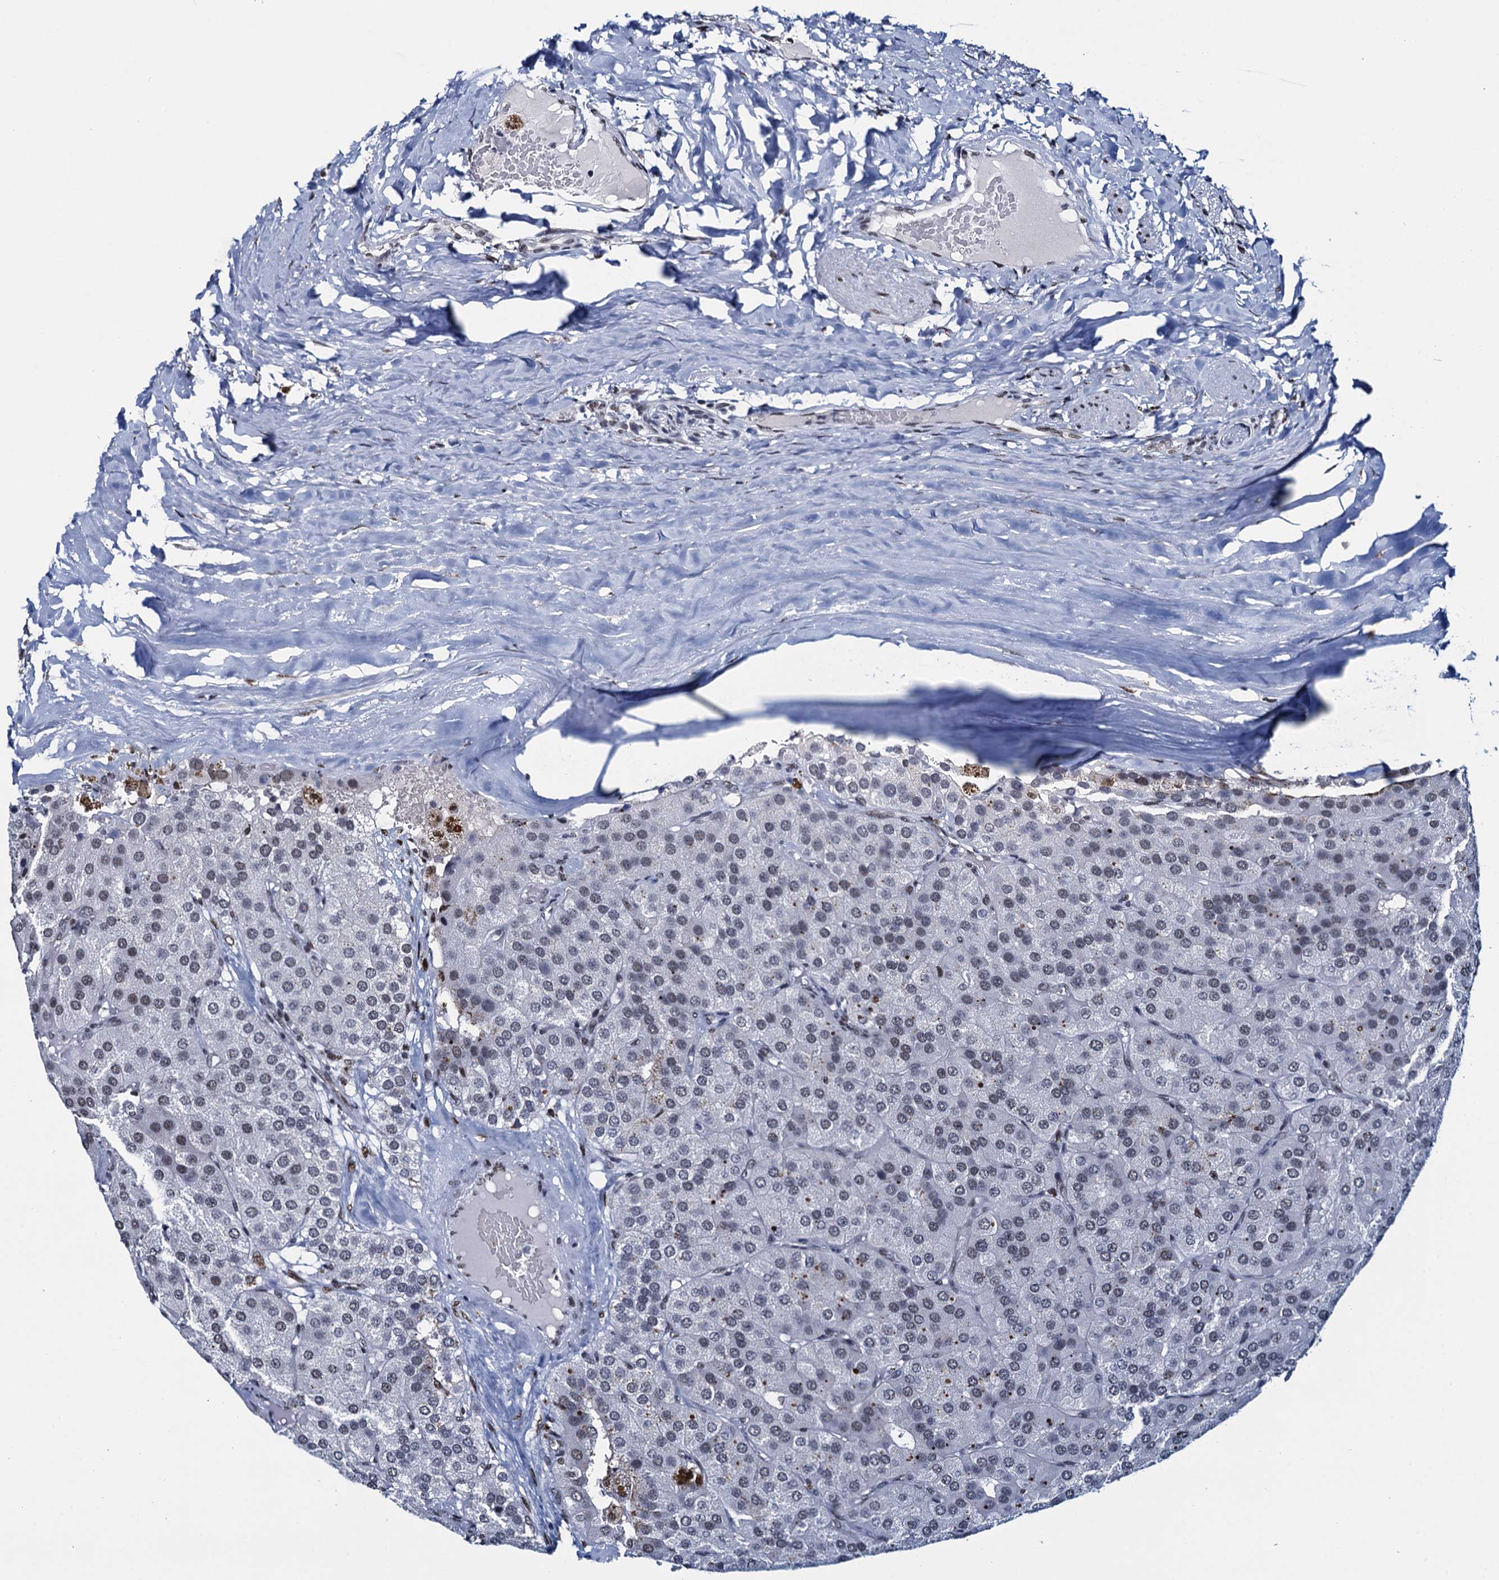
{"staining": {"intensity": "negative", "quantity": "none", "location": "none"}, "tissue": "parathyroid gland", "cell_type": "Glandular cells", "image_type": "normal", "snomed": [{"axis": "morphology", "description": "Normal tissue, NOS"}, {"axis": "morphology", "description": "Adenoma, NOS"}, {"axis": "topography", "description": "Parathyroid gland"}], "caption": "This is an immunohistochemistry micrograph of benign parathyroid gland. There is no expression in glandular cells.", "gene": "HNRNPUL2", "patient": {"sex": "female", "age": 86}}